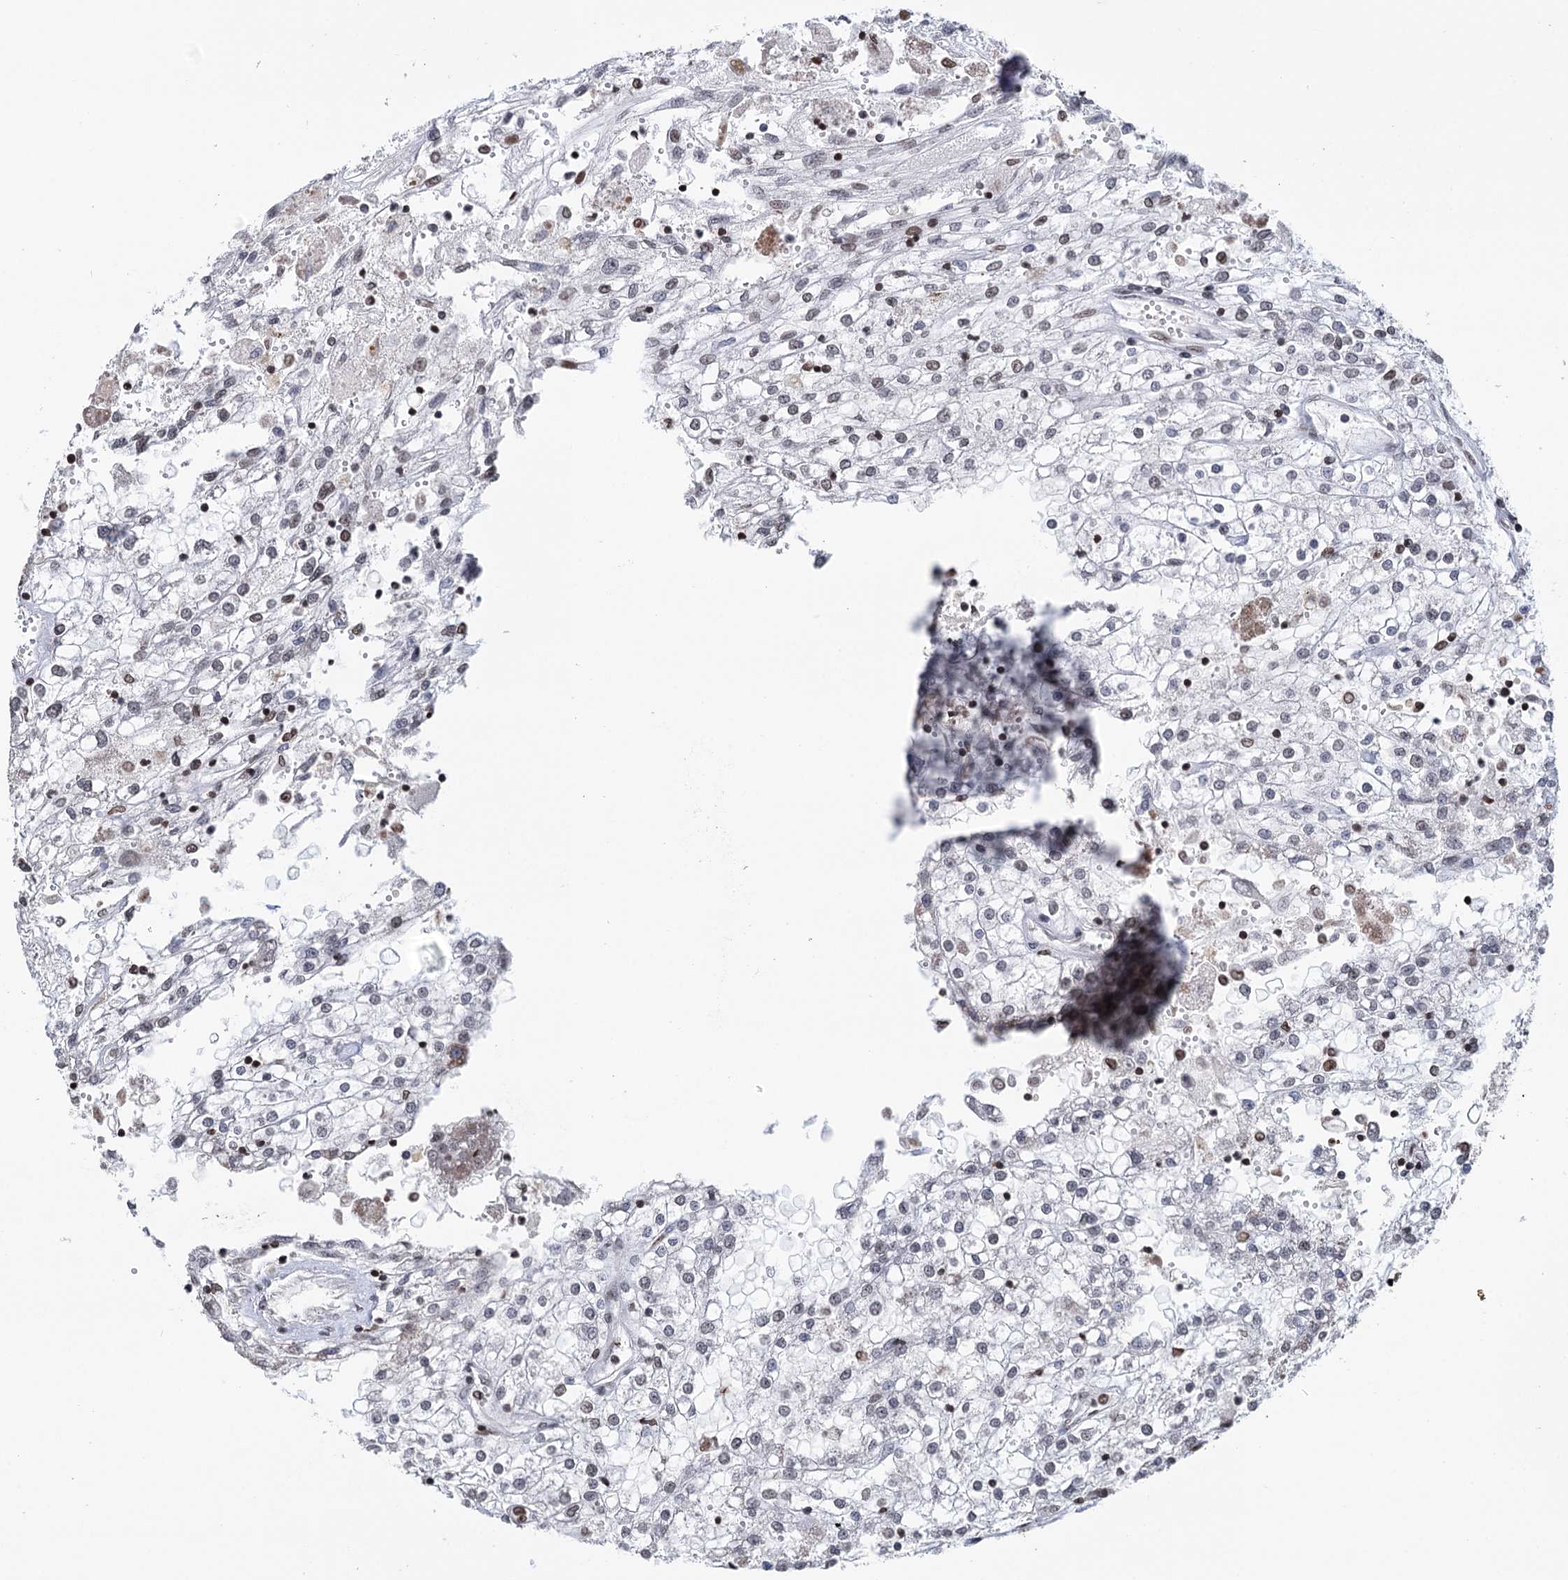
{"staining": {"intensity": "negative", "quantity": "none", "location": "none"}, "tissue": "renal cancer", "cell_type": "Tumor cells", "image_type": "cancer", "snomed": [{"axis": "morphology", "description": "Adenocarcinoma, NOS"}, {"axis": "topography", "description": "Kidney"}], "caption": "The histopathology image demonstrates no significant staining in tumor cells of adenocarcinoma (renal).", "gene": "CCDC77", "patient": {"sex": "female", "age": 52}}